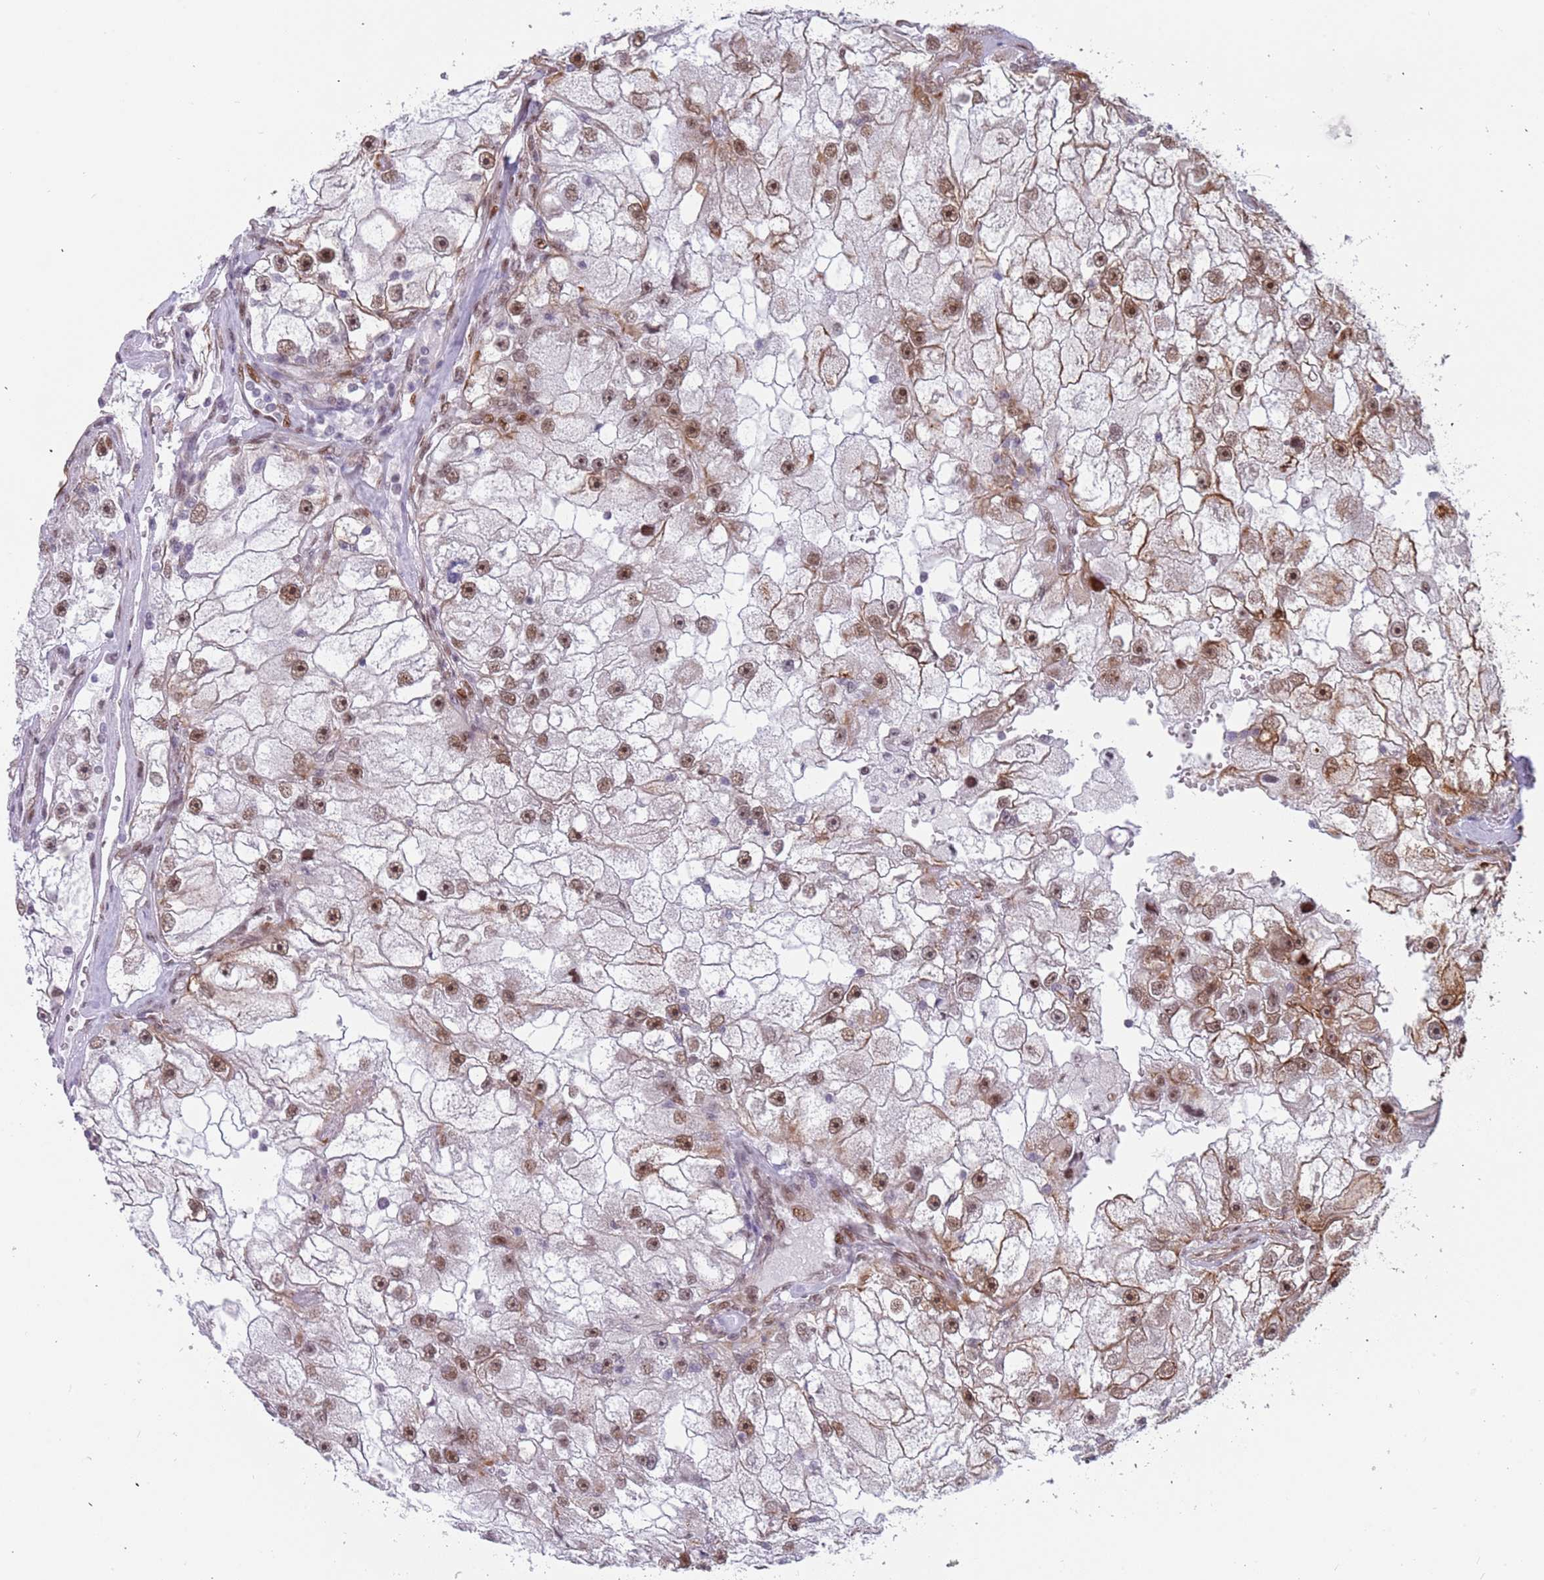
{"staining": {"intensity": "moderate", "quantity": ">75%", "location": "nuclear"}, "tissue": "renal cancer", "cell_type": "Tumor cells", "image_type": "cancer", "snomed": [{"axis": "morphology", "description": "Adenocarcinoma, NOS"}, {"axis": "topography", "description": "Kidney"}], "caption": "Moderate nuclear positivity is identified in approximately >75% of tumor cells in renal cancer (adenocarcinoma).", "gene": "LRMDA", "patient": {"sex": "male", "age": 63}}